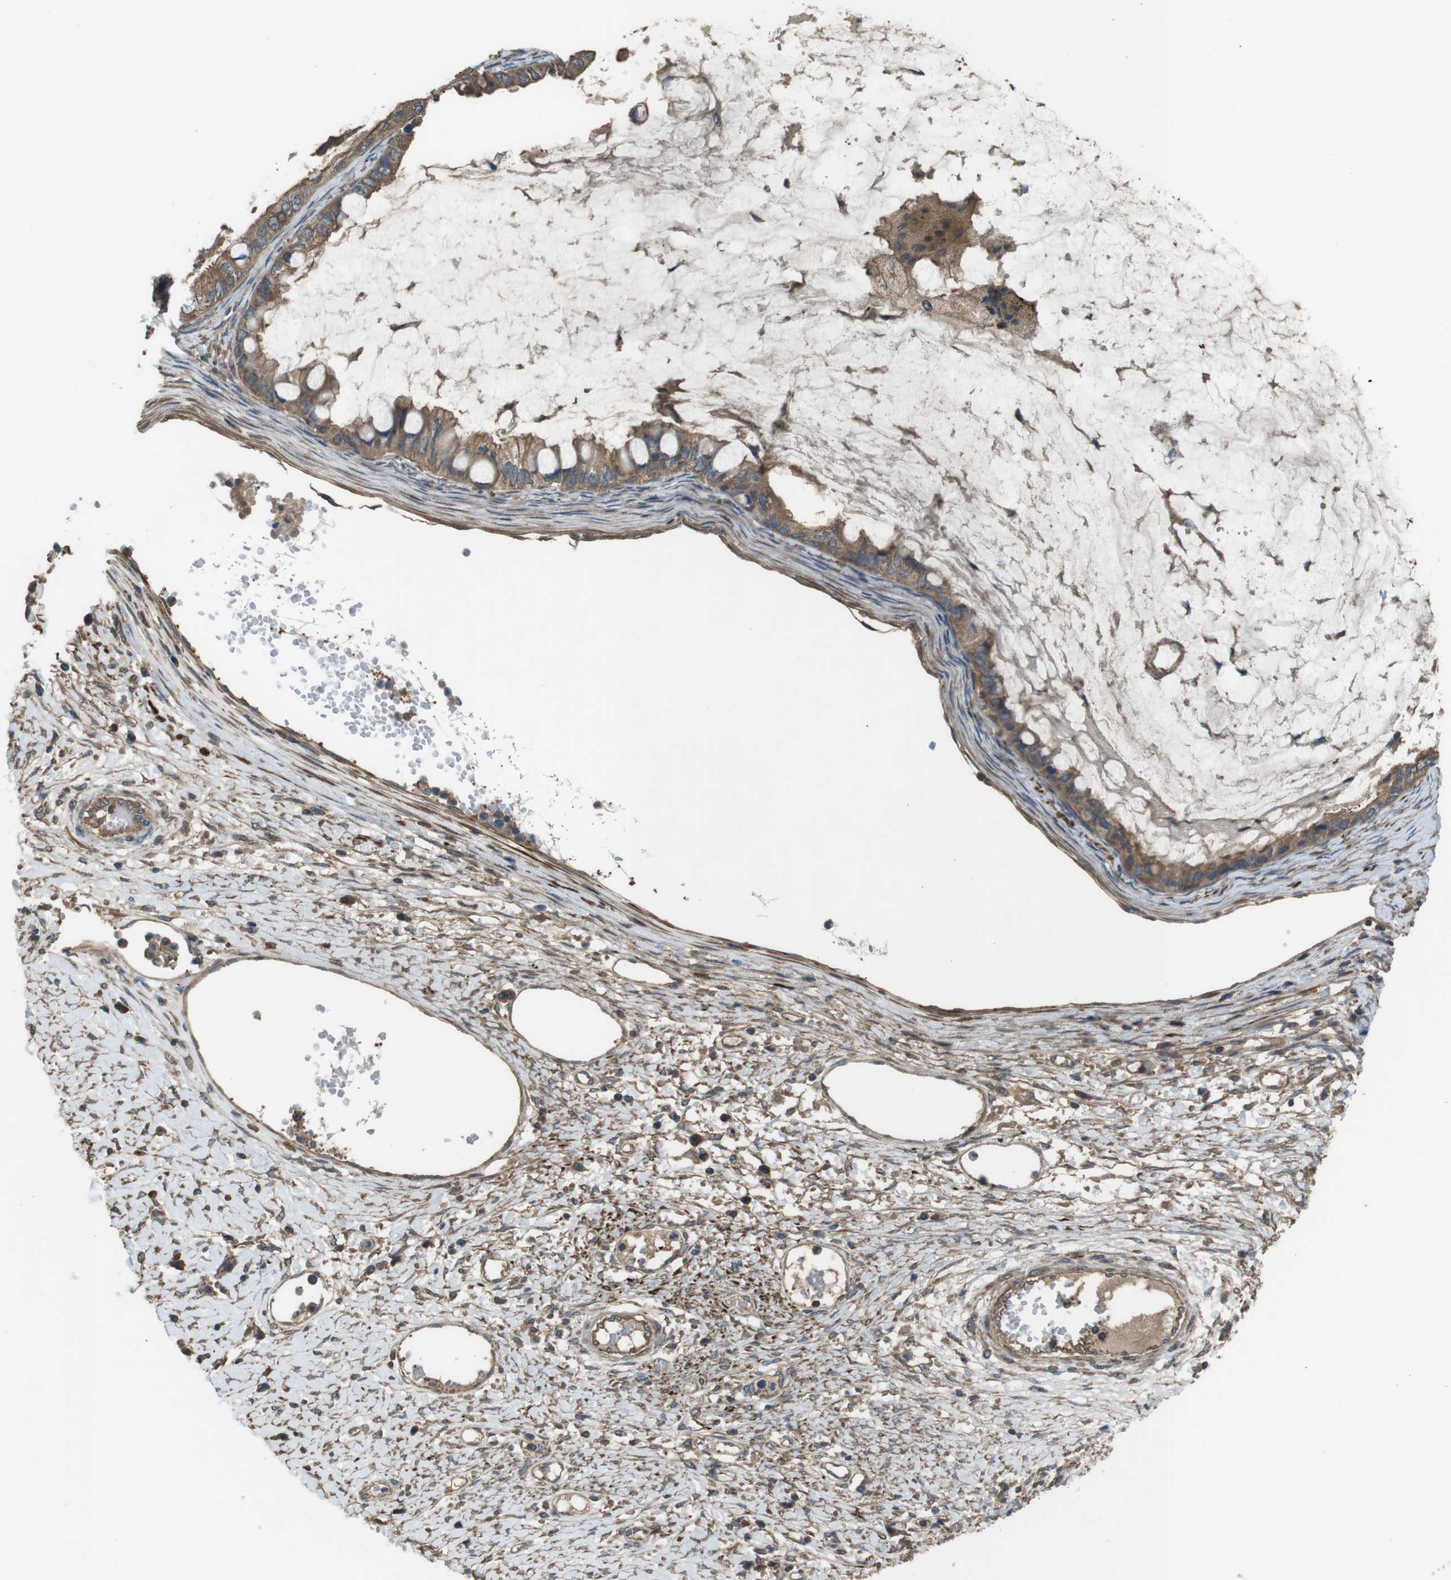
{"staining": {"intensity": "moderate", "quantity": ">75%", "location": "cytoplasmic/membranous"}, "tissue": "ovarian cancer", "cell_type": "Tumor cells", "image_type": "cancer", "snomed": [{"axis": "morphology", "description": "Cystadenocarcinoma, mucinous, NOS"}, {"axis": "topography", "description": "Ovary"}], "caption": "A histopathology image of human ovarian cancer (mucinous cystadenocarcinoma) stained for a protein shows moderate cytoplasmic/membranous brown staining in tumor cells.", "gene": "FUT2", "patient": {"sex": "female", "age": 80}}